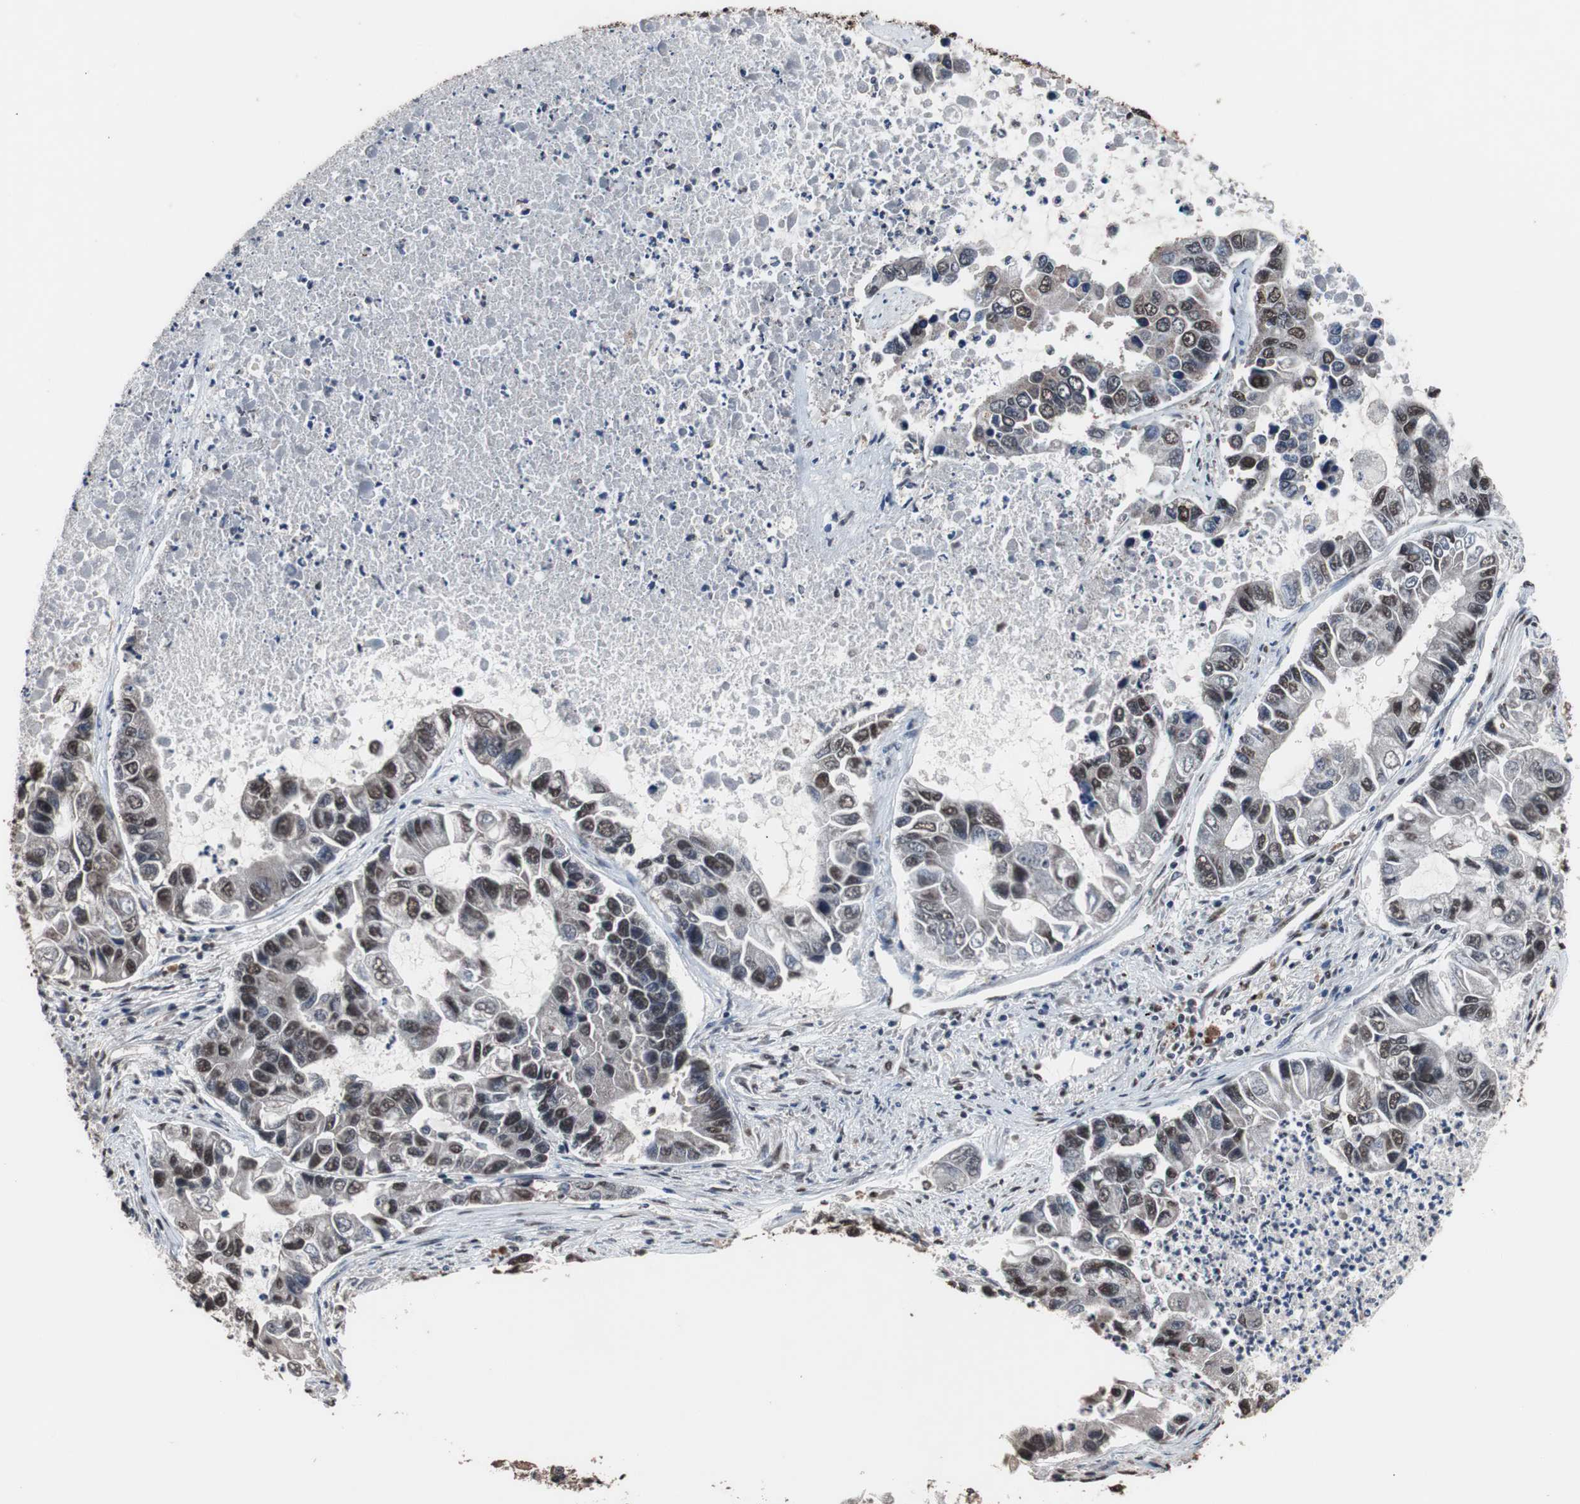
{"staining": {"intensity": "weak", "quantity": "25%-75%", "location": "nuclear"}, "tissue": "lung cancer", "cell_type": "Tumor cells", "image_type": "cancer", "snomed": [{"axis": "morphology", "description": "Adenocarcinoma, NOS"}, {"axis": "topography", "description": "Lung"}], "caption": "Immunohistochemistry histopathology image of lung cancer (adenocarcinoma) stained for a protein (brown), which shows low levels of weak nuclear positivity in about 25%-75% of tumor cells.", "gene": "MED27", "patient": {"sex": "female", "age": 51}}